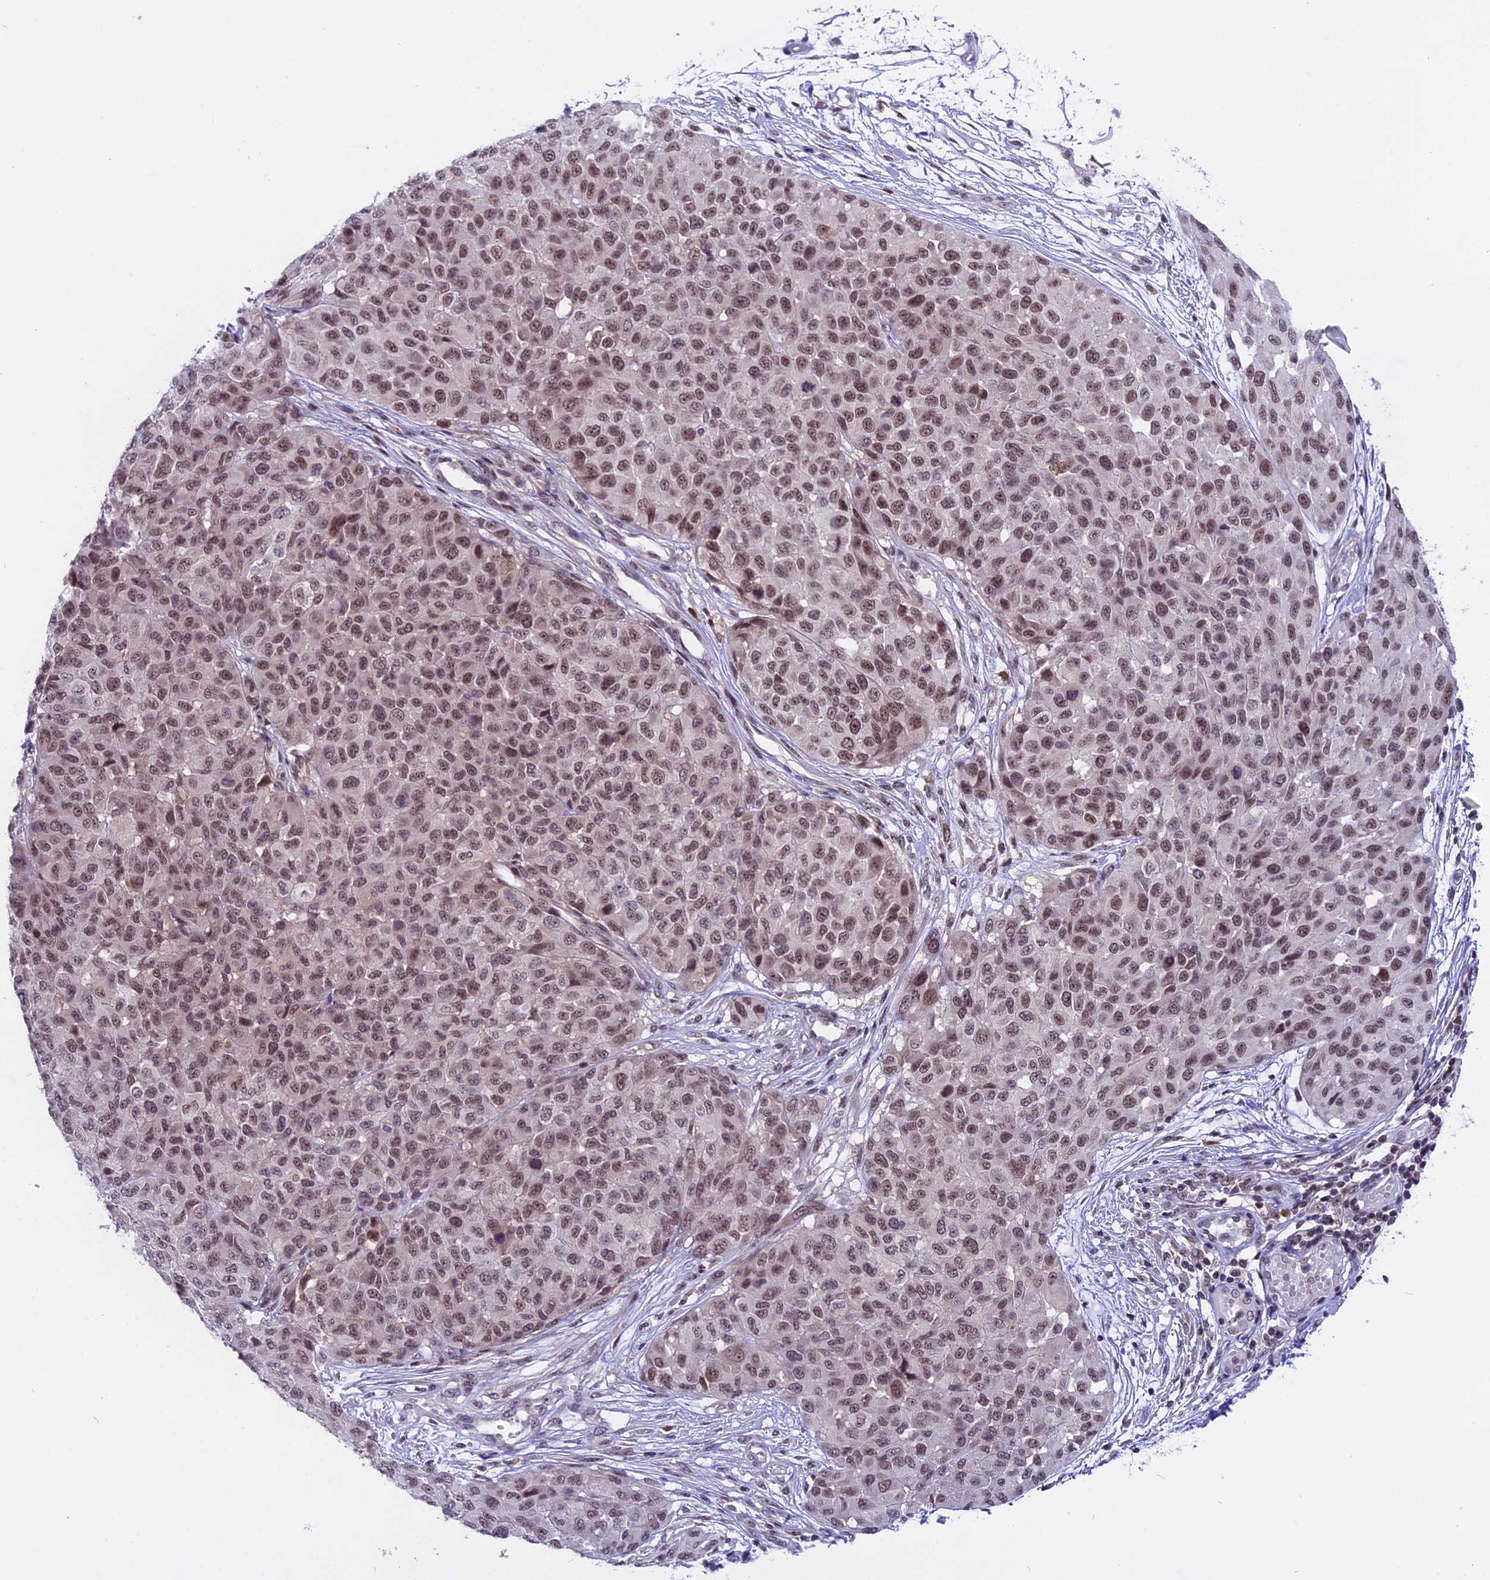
{"staining": {"intensity": "moderate", "quantity": ">75%", "location": "nuclear"}, "tissue": "melanoma", "cell_type": "Tumor cells", "image_type": "cancer", "snomed": [{"axis": "morphology", "description": "Normal tissue, NOS"}, {"axis": "morphology", "description": "Malignant melanoma, NOS"}, {"axis": "topography", "description": "Skin"}], "caption": "DAB immunohistochemical staining of human malignant melanoma displays moderate nuclear protein expression in about >75% of tumor cells.", "gene": "TADA3", "patient": {"sex": "male", "age": 62}}